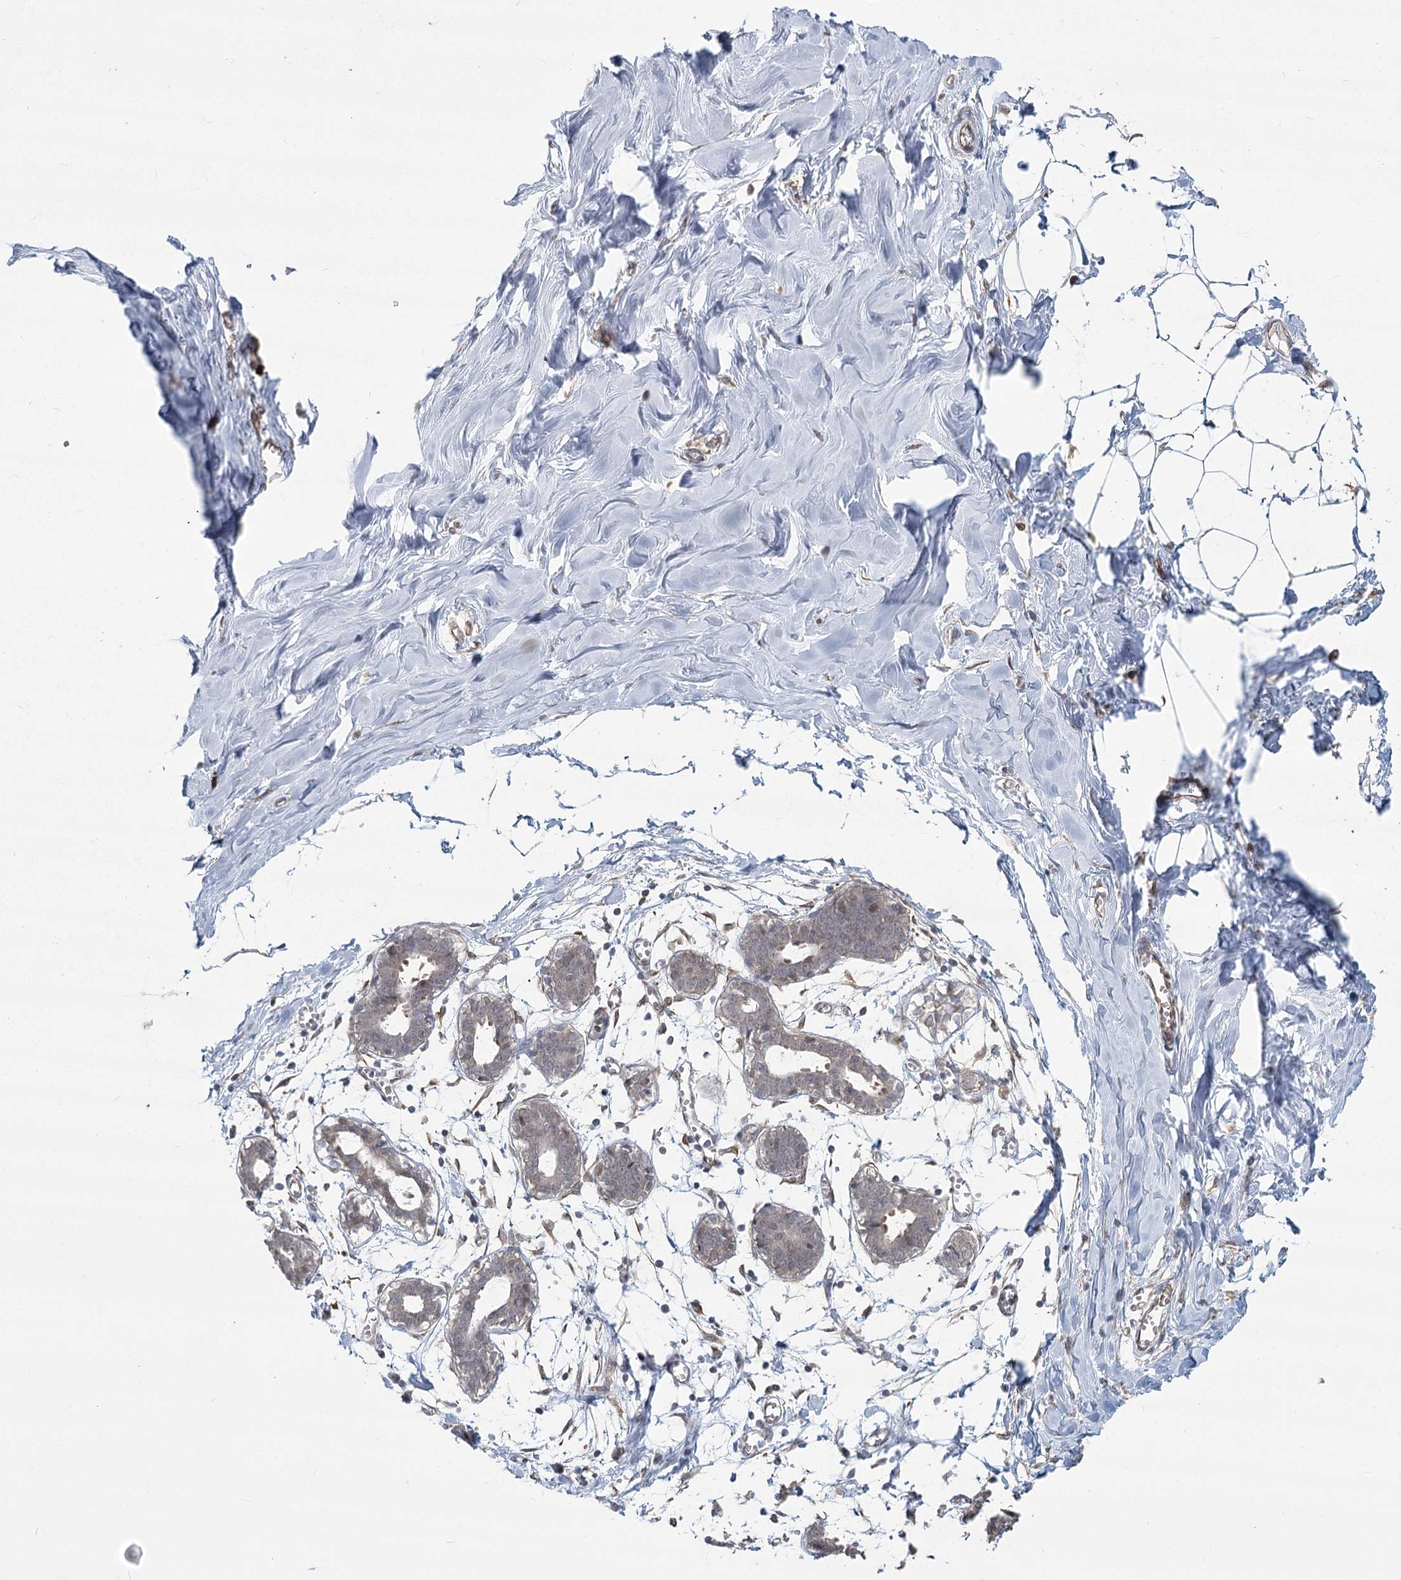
{"staining": {"intensity": "weak", "quantity": ">75%", "location": "cytoplasmic/membranous"}, "tissue": "breast", "cell_type": "Adipocytes", "image_type": "normal", "snomed": [{"axis": "morphology", "description": "Normal tissue, NOS"}, {"axis": "topography", "description": "Breast"}], "caption": "Adipocytes display weak cytoplasmic/membranous staining in approximately >75% of cells in benign breast. Nuclei are stained in blue.", "gene": "AP2M1", "patient": {"sex": "female", "age": 27}}